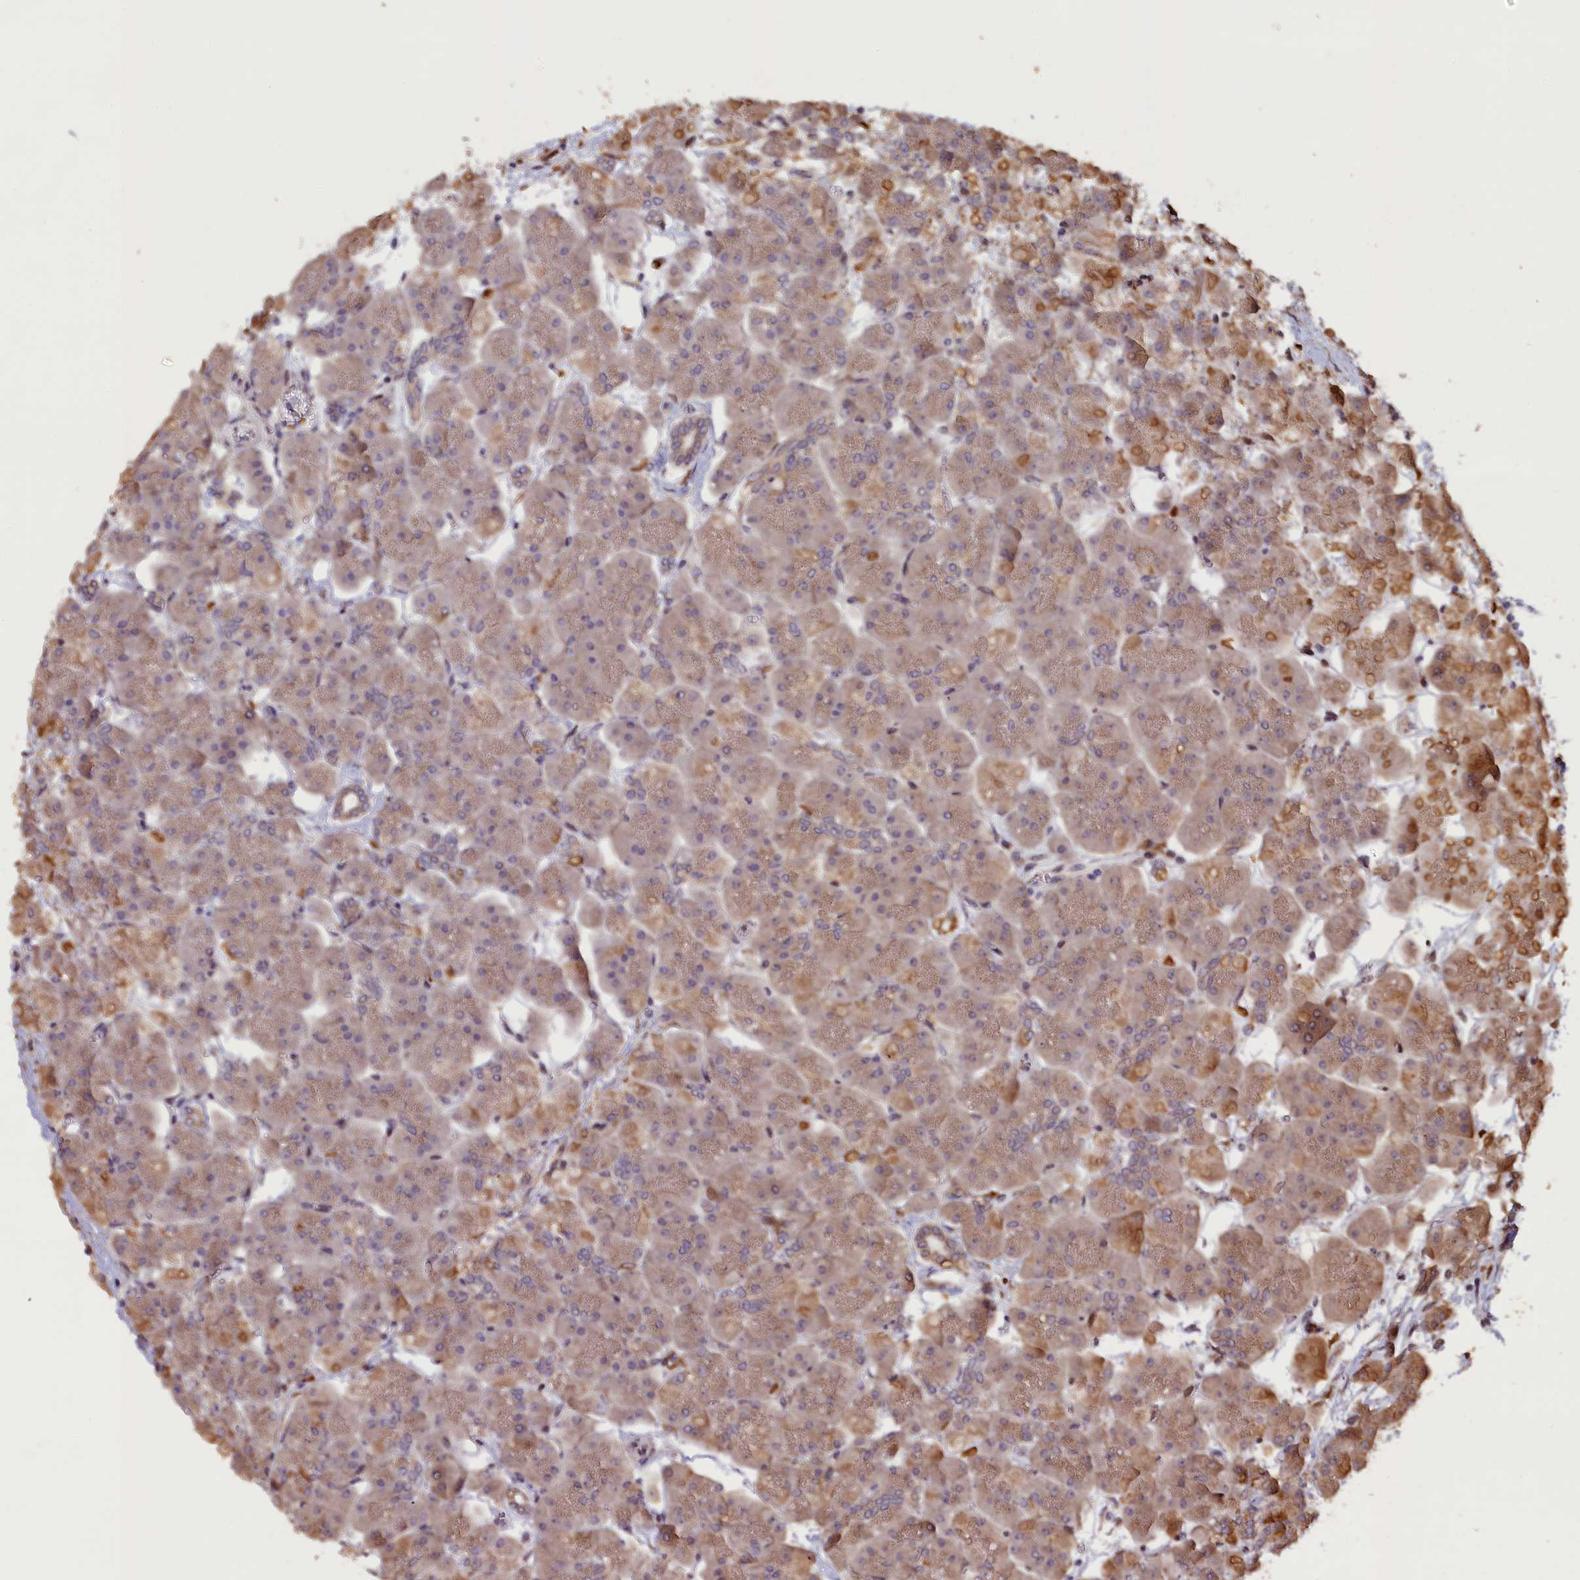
{"staining": {"intensity": "moderate", "quantity": ">75%", "location": "cytoplasmic/membranous"}, "tissue": "pancreas", "cell_type": "Exocrine glandular cells", "image_type": "normal", "snomed": [{"axis": "morphology", "description": "Normal tissue, NOS"}, {"axis": "topography", "description": "Pancreas"}], "caption": "Protein staining reveals moderate cytoplasmic/membranous positivity in about >75% of exocrine glandular cells in normal pancreas.", "gene": "SLC38A7", "patient": {"sex": "male", "age": 66}}